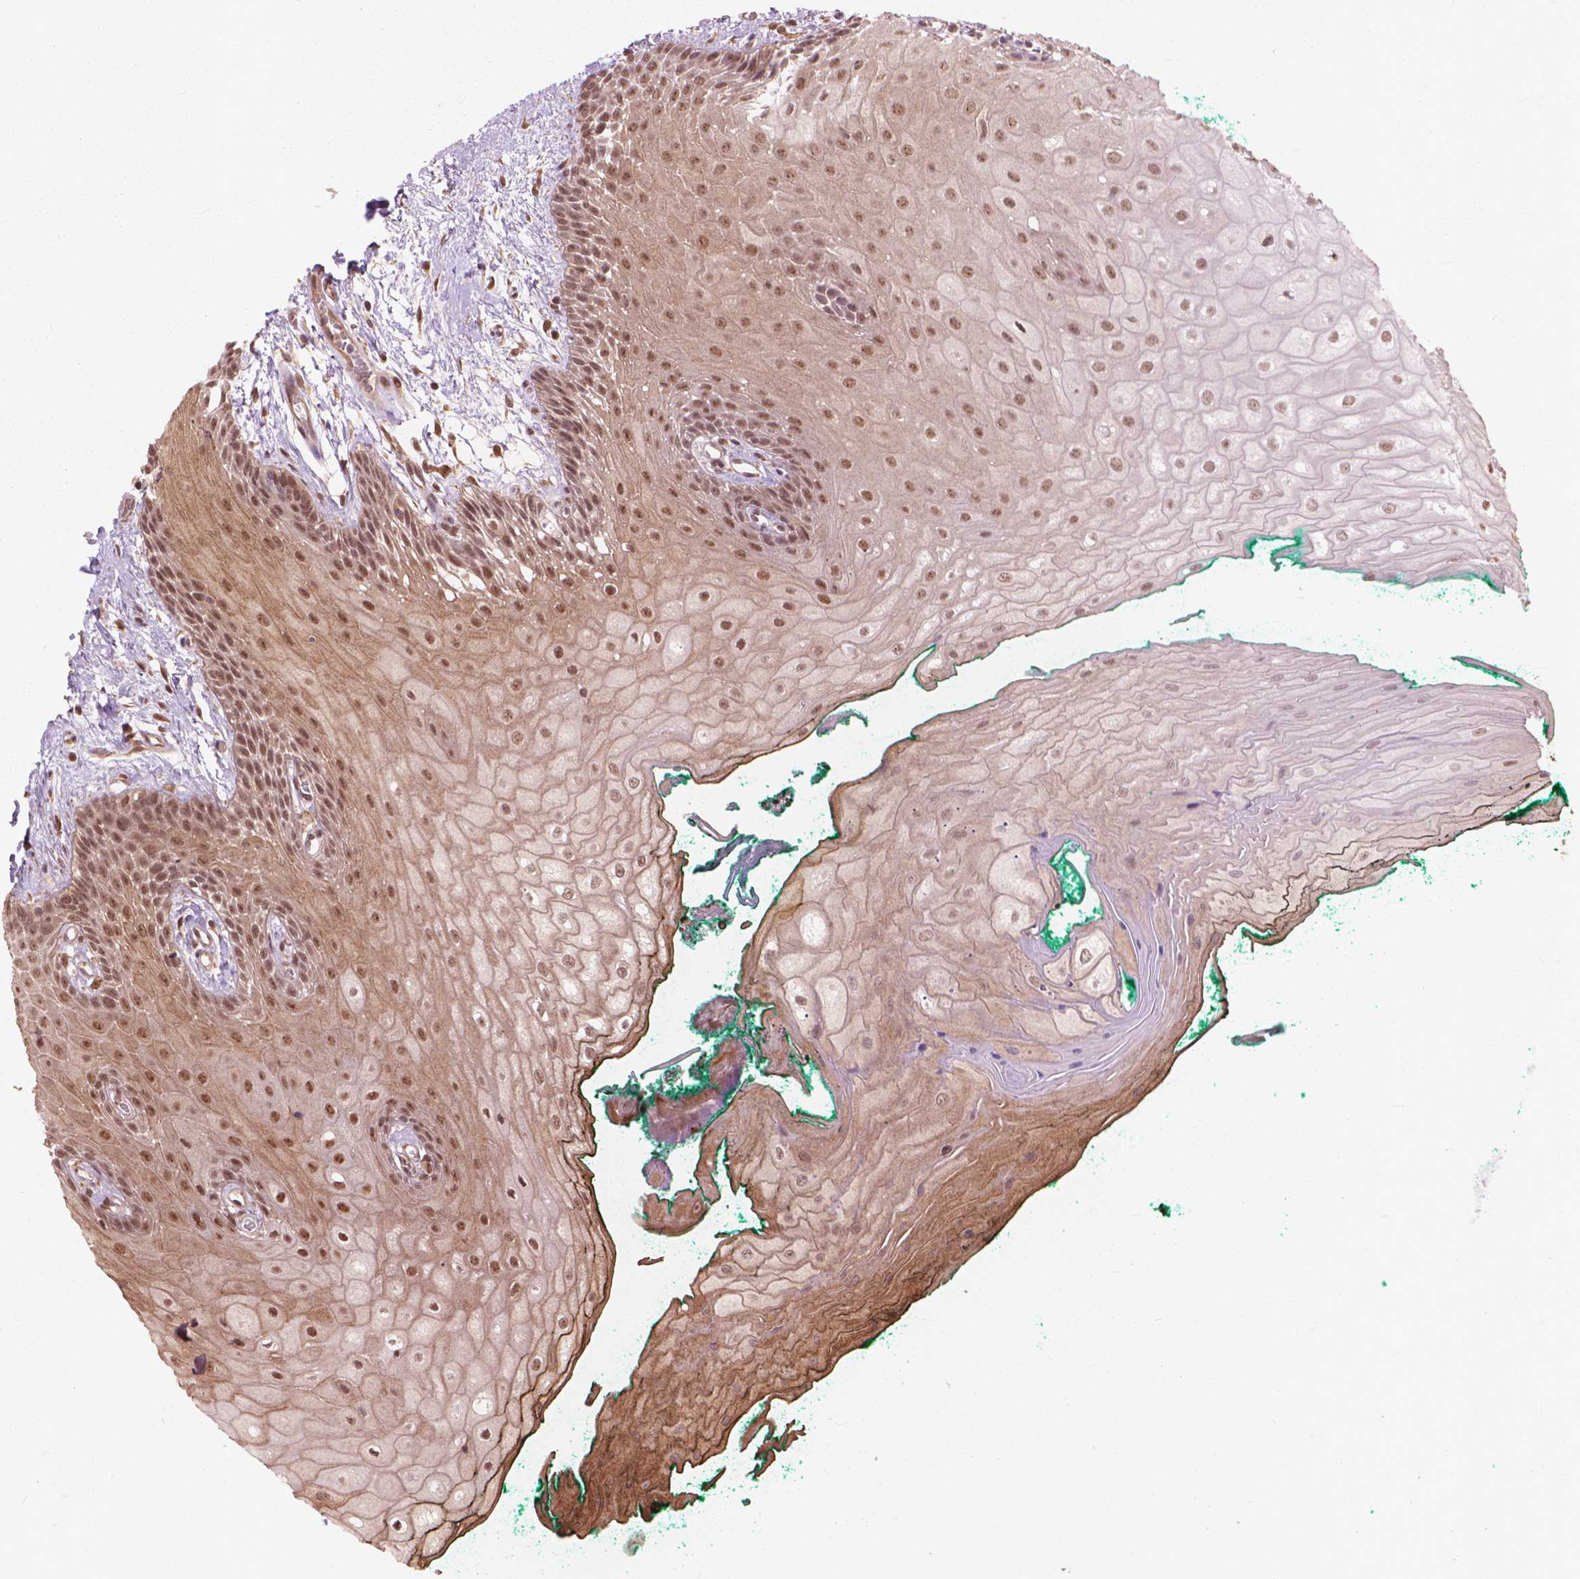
{"staining": {"intensity": "moderate", "quantity": ">75%", "location": "nuclear"}, "tissue": "oral mucosa", "cell_type": "Squamous epithelial cells", "image_type": "normal", "snomed": [{"axis": "morphology", "description": "Normal tissue, NOS"}, {"axis": "topography", "description": "Oral tissue"}], "caption": "Immunohistochemical staining of normal oral mucosa exhibits moderate nuclear protein positivity in about >75% of squamous epithelial cells. (Stains: DAB in brown, nuclei in blue, Microscopy: brightfield microscopy at high magnification).", "gene": "SSU72", "patient": {"sex": "female", "age": 68}}